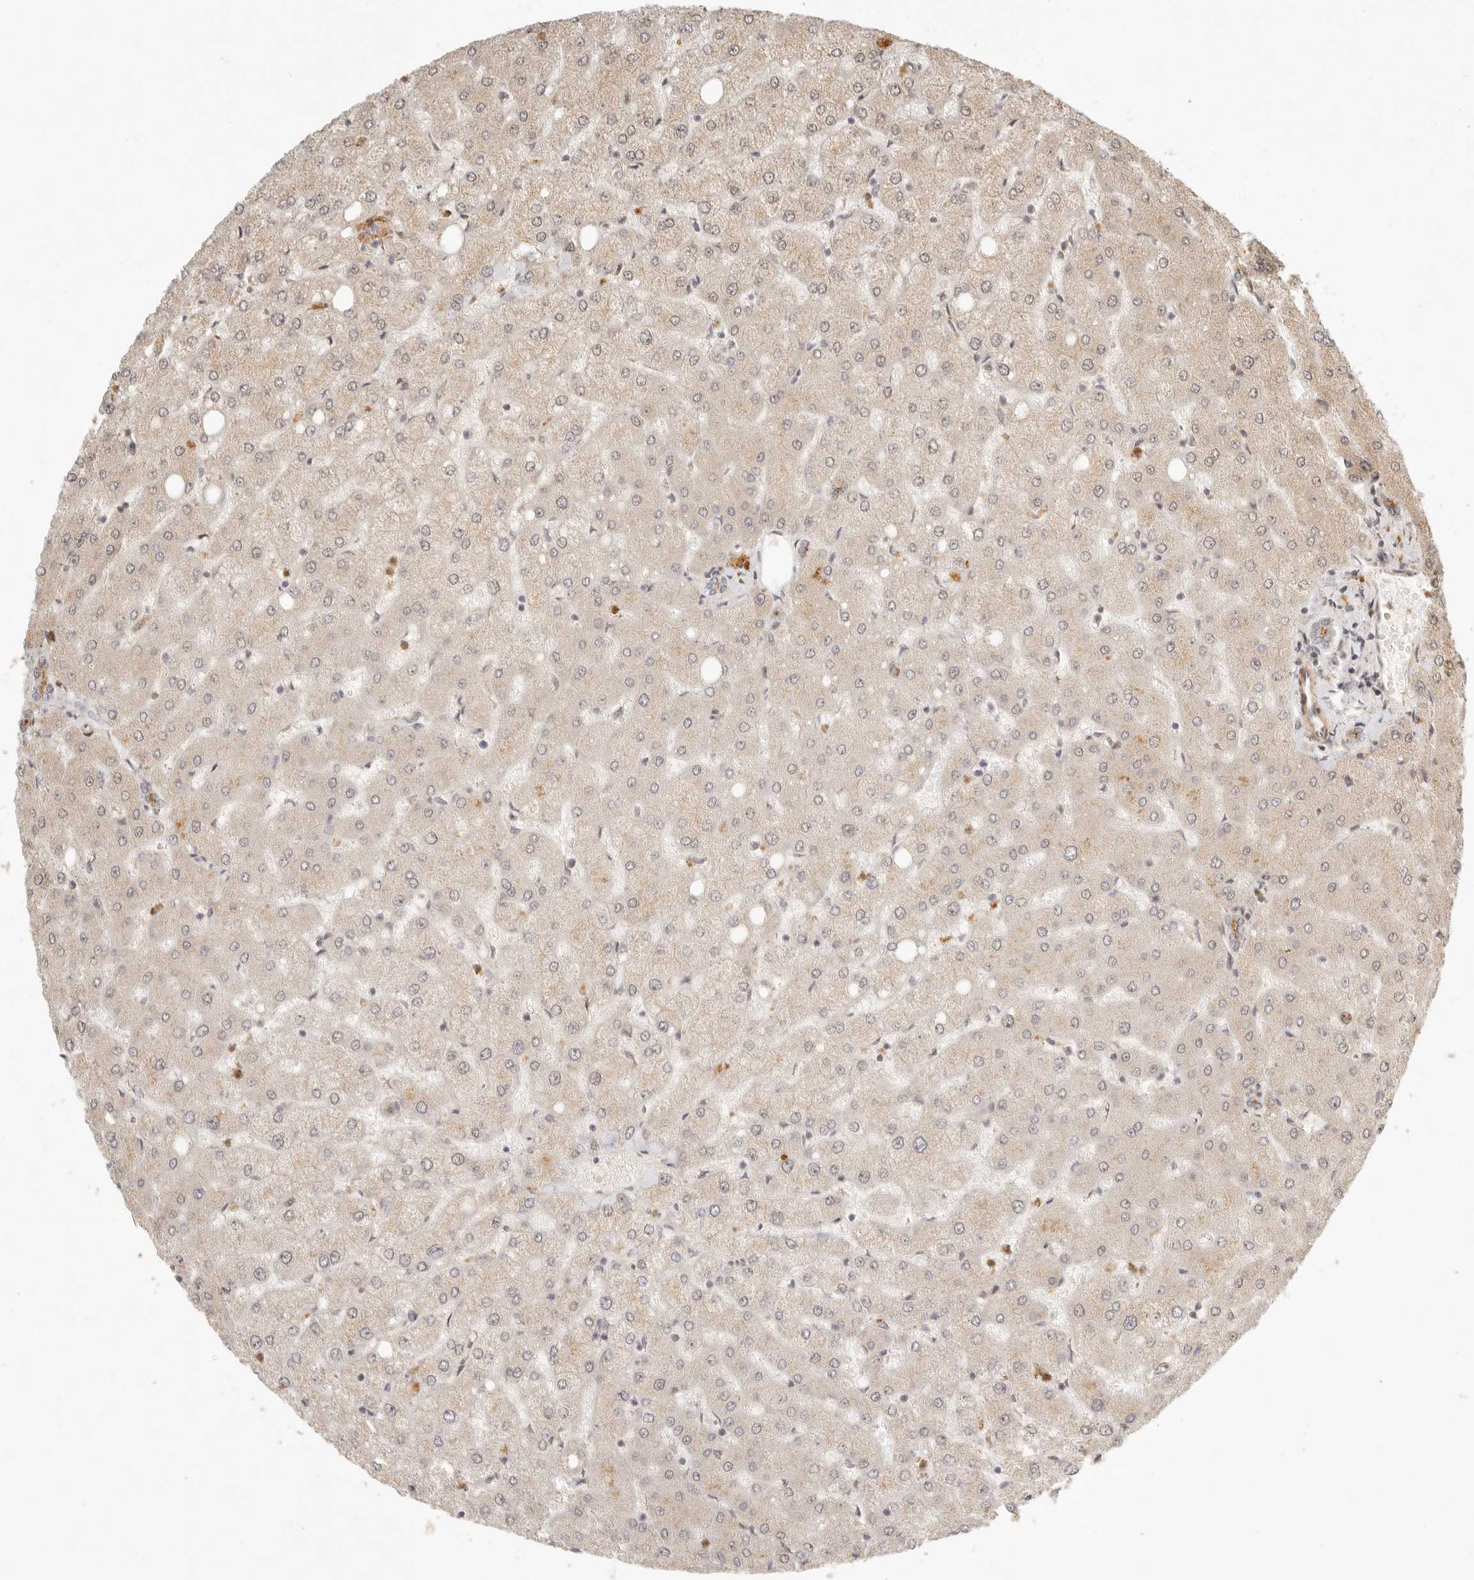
{"staining": {"intensity": "weak", "quantity": "<25%", "location": "cytoplasmic/membranous"}, "tissue": "liver", "cell_type": "Cholangiocytes", "image_type": "normal", "snomed": [{"axis": "morphology", "description": "Normal tissue, NOS"}, {"axis": "topography", "description": "Liver"}], "caption": "Immunohistochemical staining of normal liver demonstrates no significant positivity in cholangiocytes. (Immunohistochemistry, brightfield microscopy, high magnification).", "gene": "KLHL38", "patient": {"sex": "female", "age": 54}}